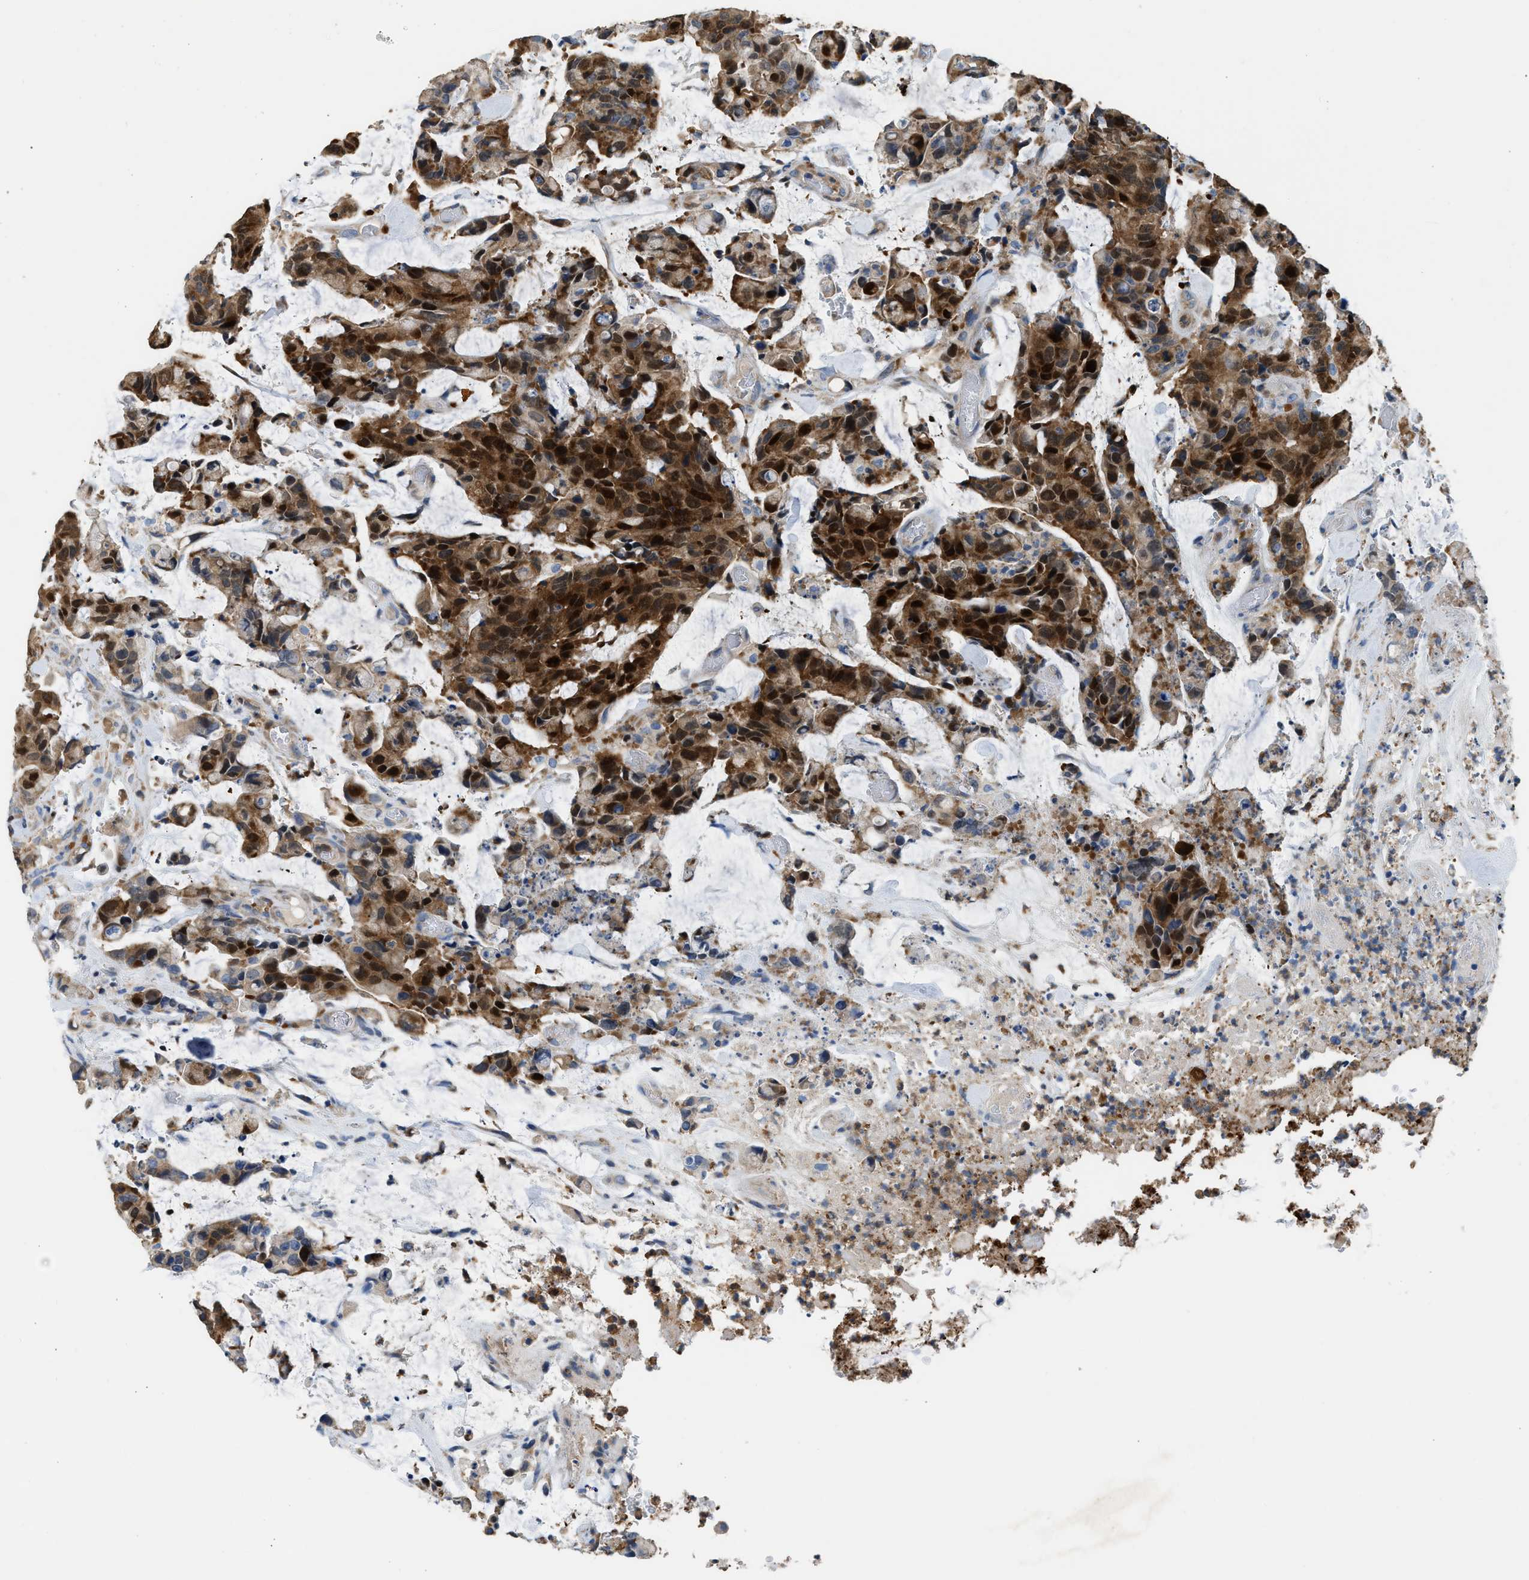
{"staining": {"intensity": "strong", "quantity": ">75%", "location": "cytoplasmic/membranous,nuclear"}, "tissue": "colorectal cancer", "cell_type": "Tumor cells", "image_type": "cancer", "snomed": [{"axis": "morphology", "description": "Adenocarcinoma, NOS"}, {"axis": "topography", "description": "Colon"}], "caption": "This histopathology image demonstrates IHC staining of human colorectal cancer (adenocarcinoma), with high strong cytoplasmic/membranous and nuclear positivity in approximately >75% of tumor cells.", "gene": "TOX", "patient": {"sex": "female", "age": 86}}